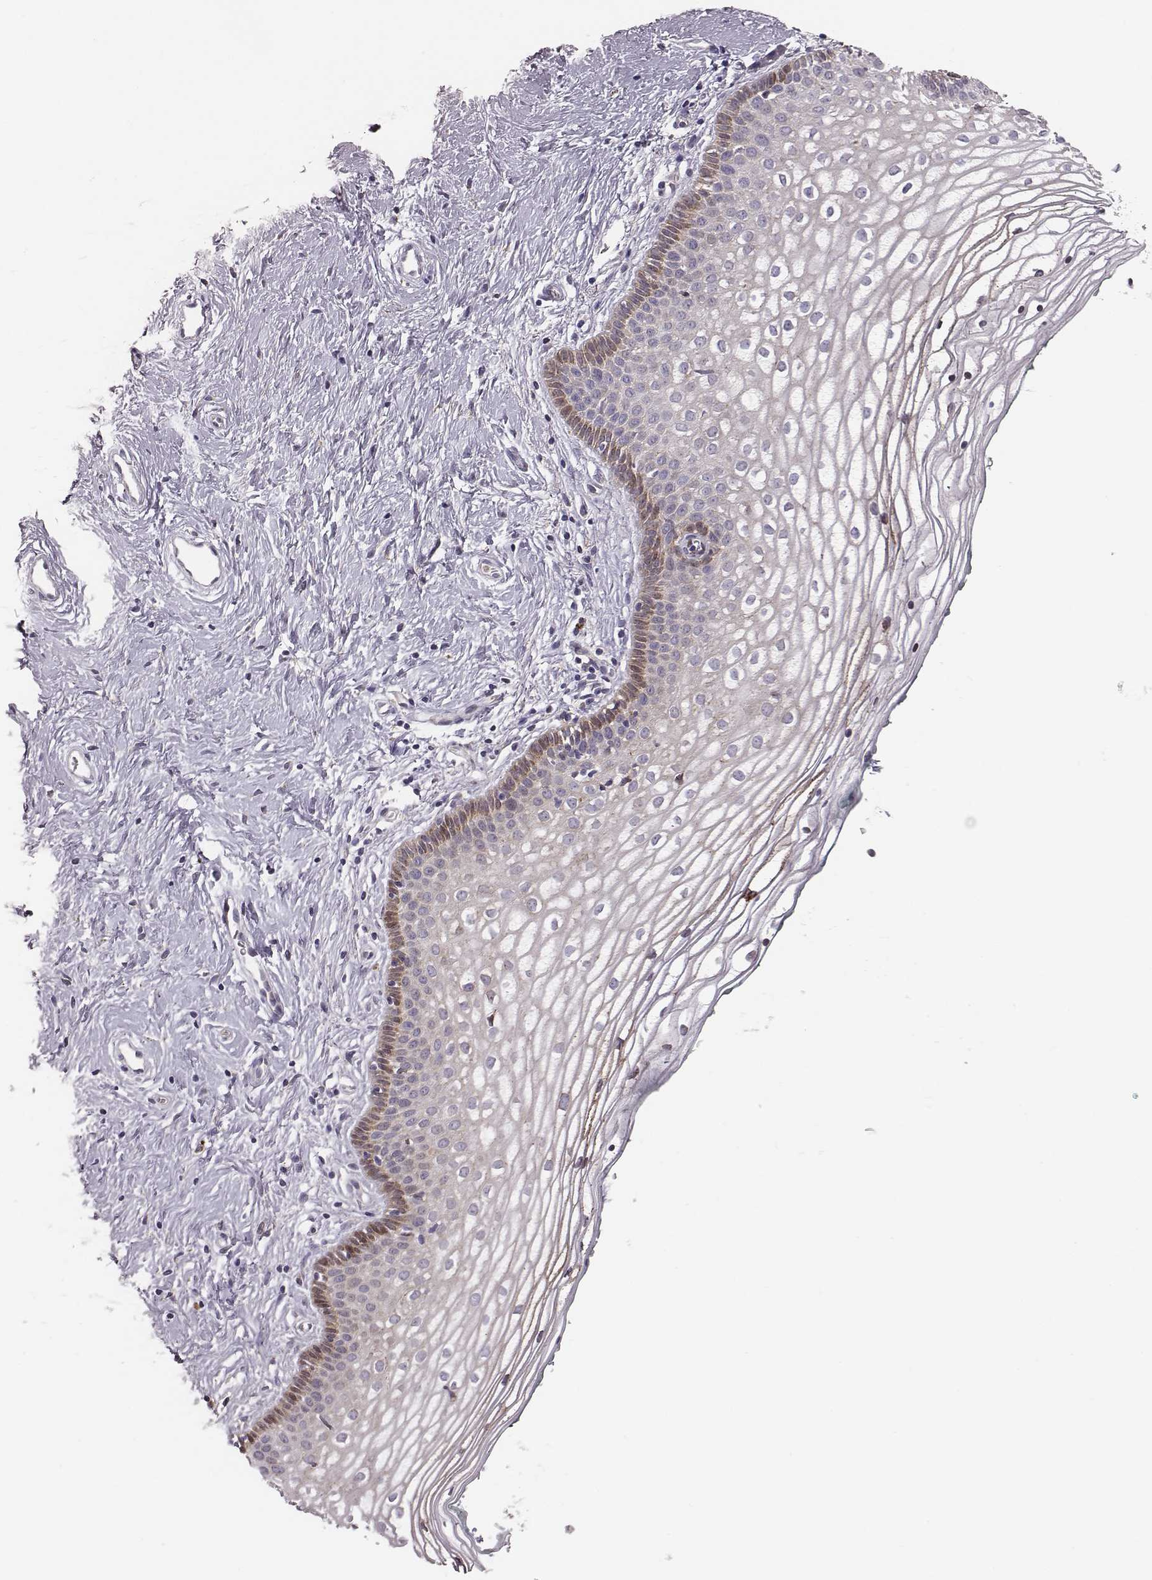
{"staining": {"intensity": "moderate", "quantity": "<25%", "location": "cytoplasmic/membranous"}, "tissue": "vagina", "cell_type": "Squamous epithelial cells", "image_type": "normal", "snomed": [{"axis": "morphology", "description": "Normal tissue, NOS"}, {"axis": "topography", "description": "Vagina"}], "caption": "Squamous epithelial cells exhibit low levels of moderate cytoplasmic/membranous expression in approximately <25% of cells in normal human vagina. (DAB IHC with brightfield microscopy, high magnification).", "gene": "SELENOI", "patient": {"sex": "female", "age": 36}}